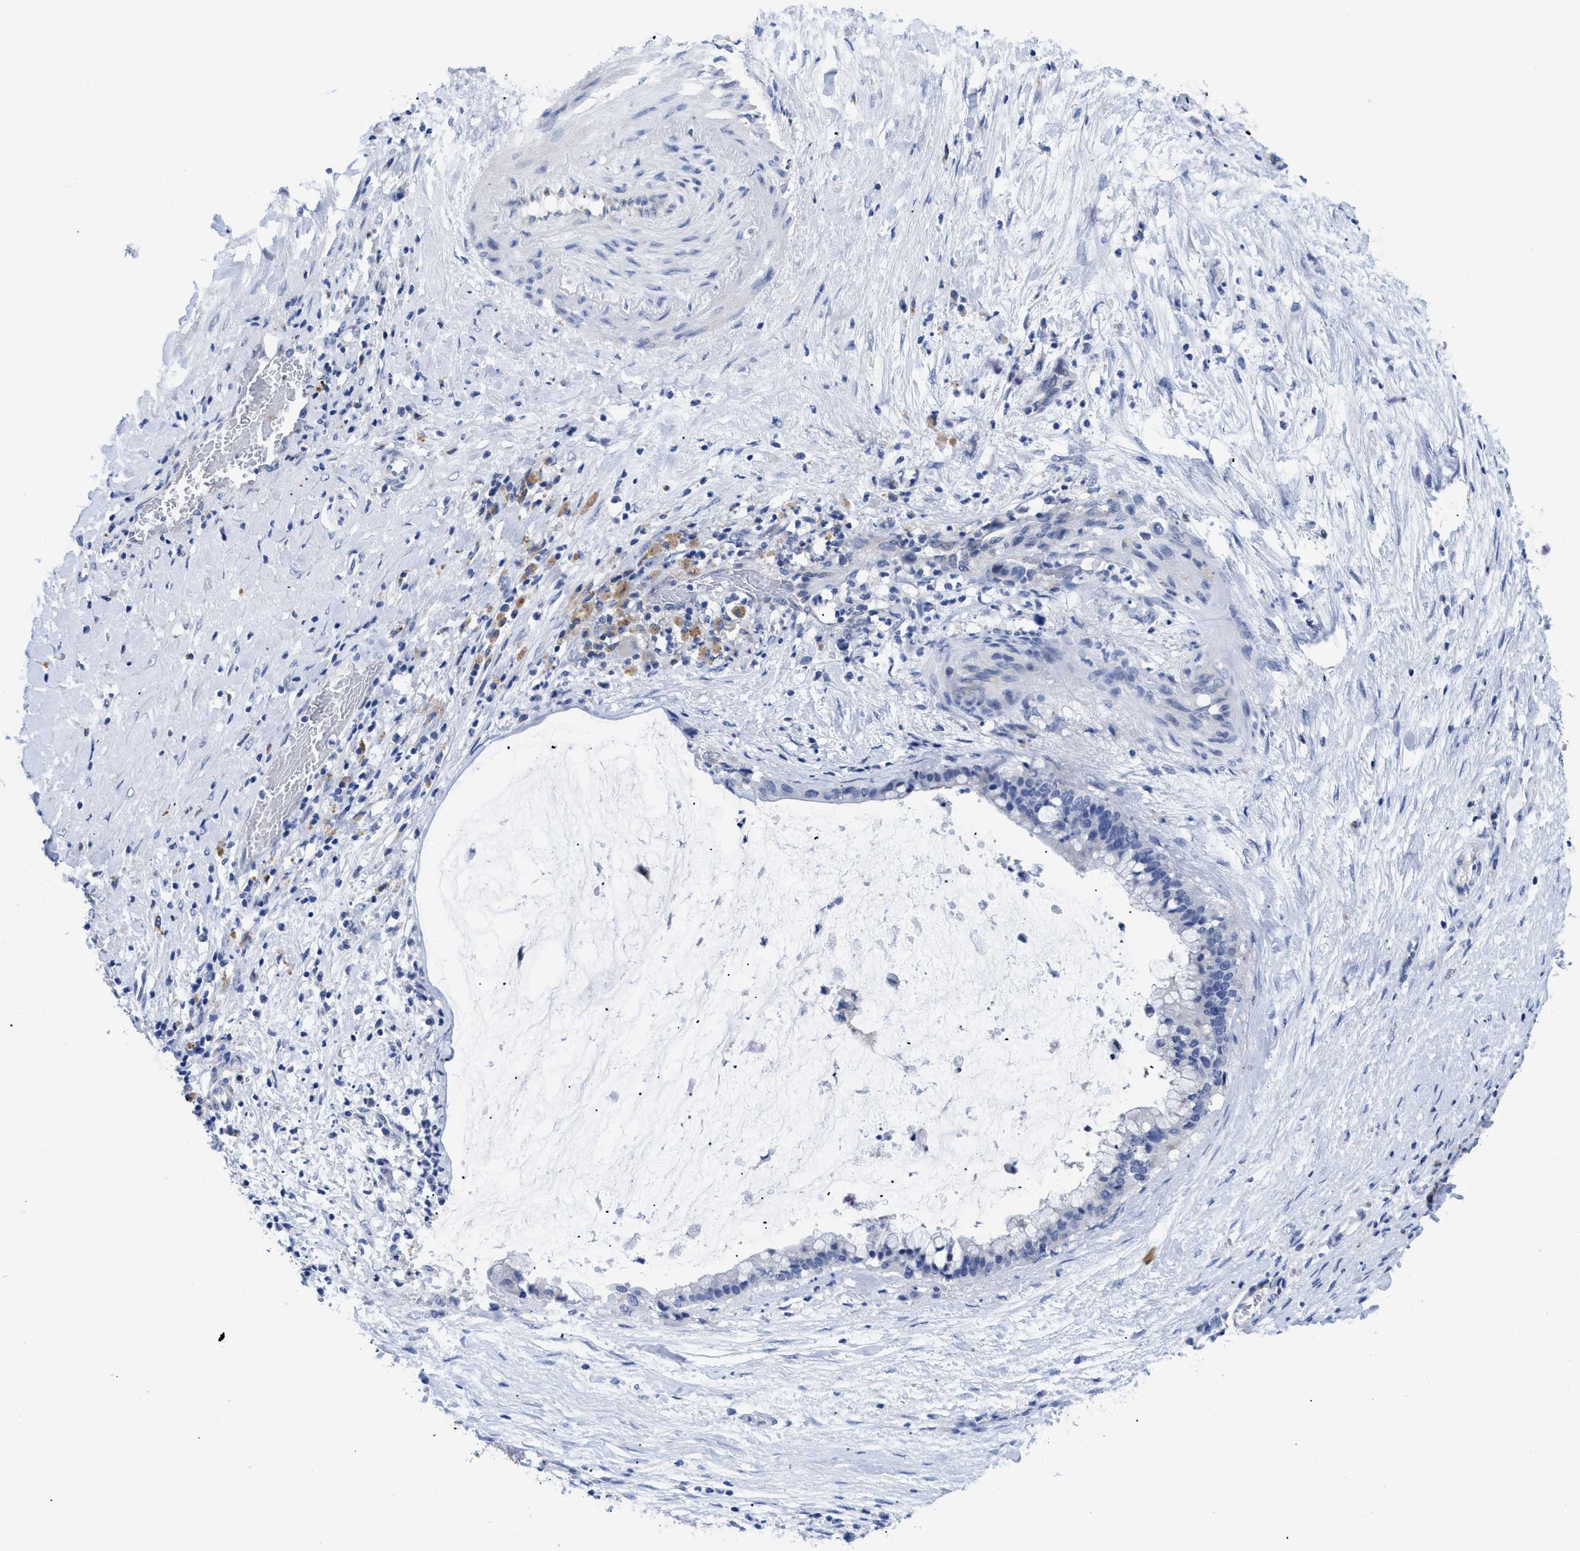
{"staining": {"intensity": "negative", "quantity": "none", "location": "none"}, "tissue": "pancreatic cancer", "cell_type": "Tumor cells", "image_type": "cancer", "snomed": [{"axis": "morphology", "description": "Adenocarcinoma, NOS"}, {"axis": "topography", "description": "Pancreas"}], "caption": "Adenocarcinoma (pancreatic) stained for a protein using immunohistochemistry demonstrates no expression tumor cells.", "gene": "APOBEC2", "patient": {"sex": "male", "age": 41}}